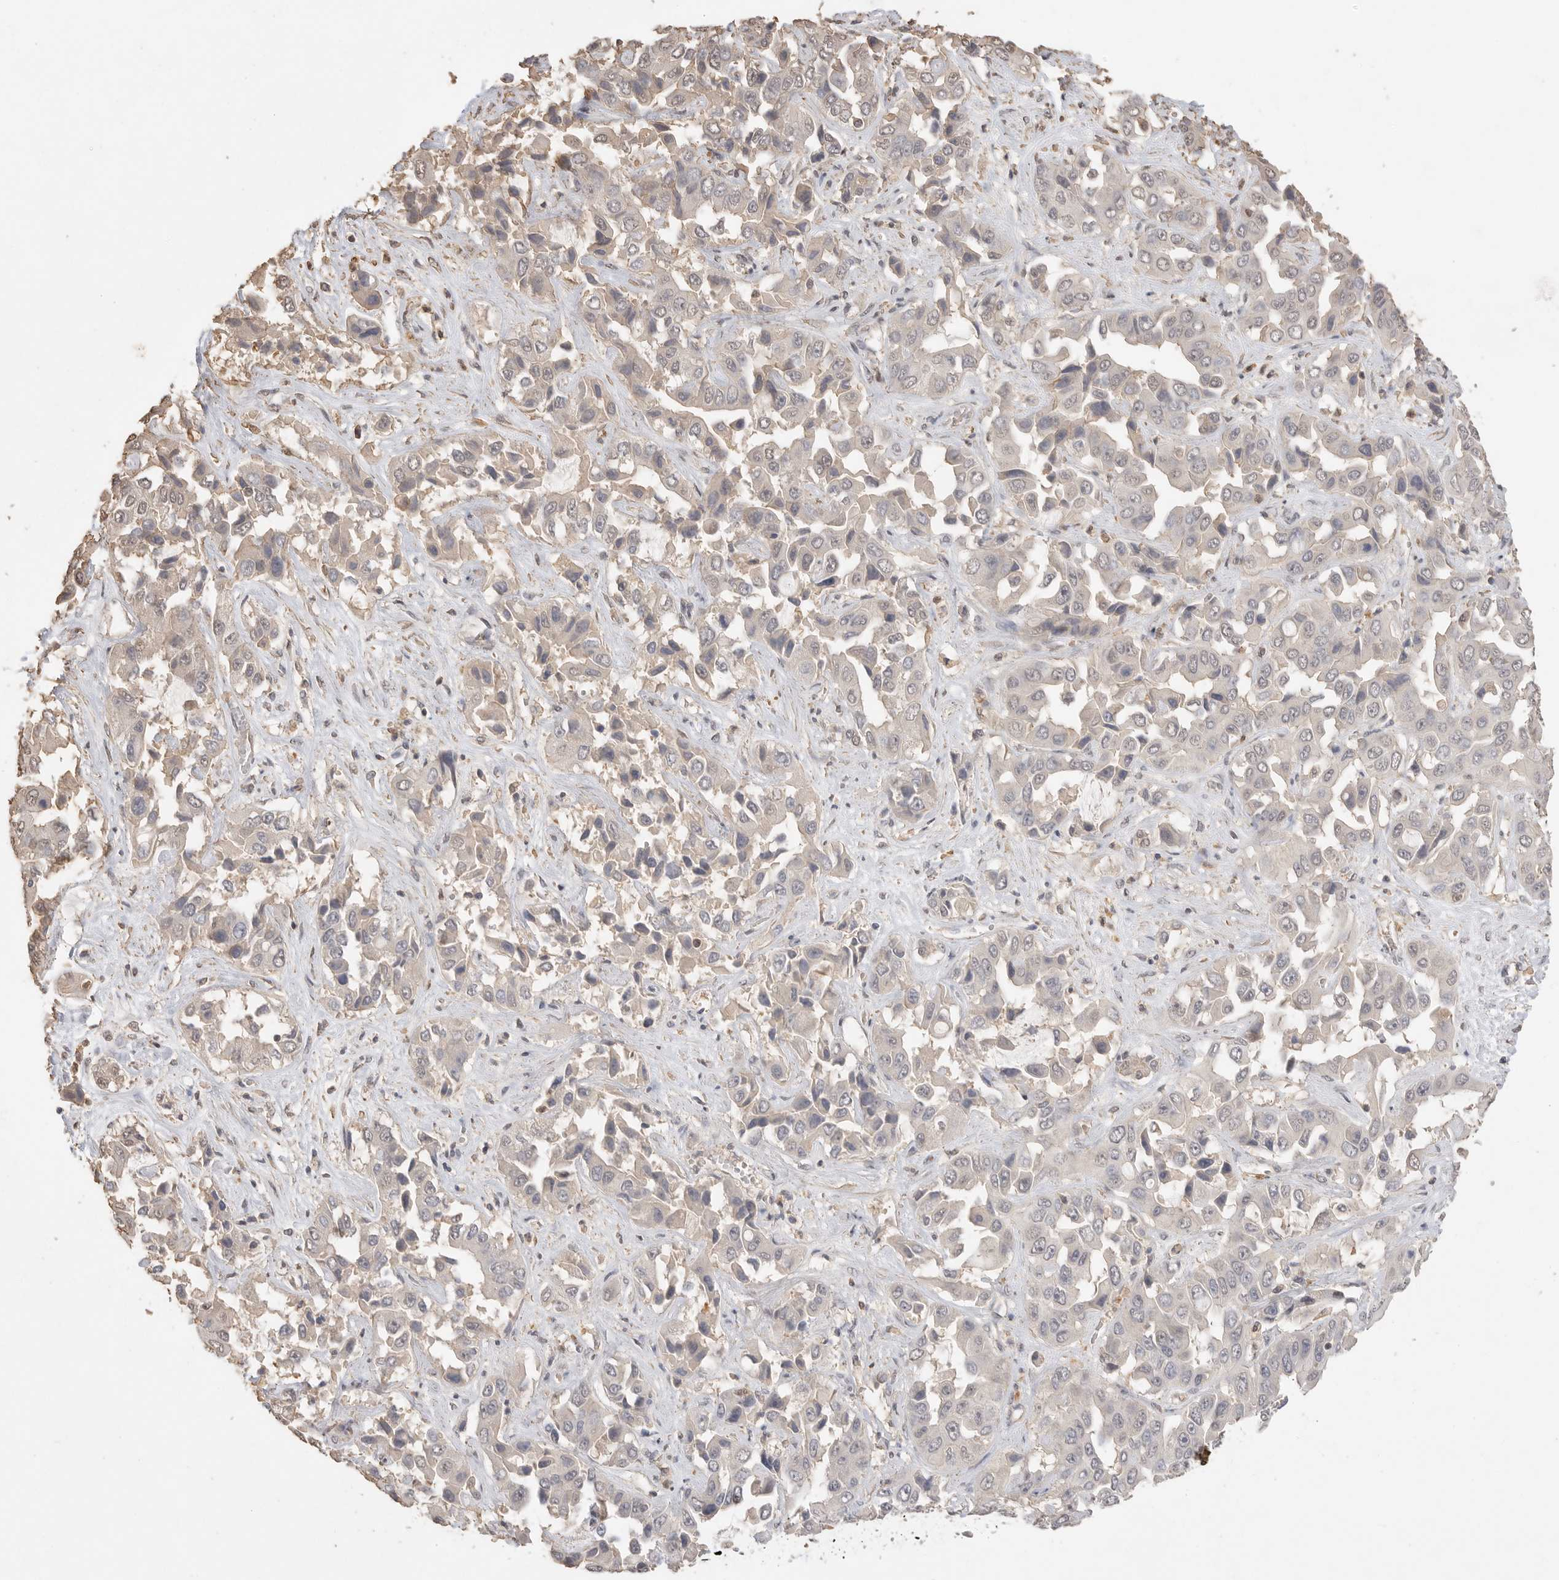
{"staining": {"intensity": "negative", "quantity": "none", "location": "none"}, "tissue": "liver cancer", "cell_type": "Tumor cells", "image_type": "cancer", "snomed": [{"axis": "morphology", "description": "Cholangiocarcinoma"}, {"axis": "topography", "description": "Liver"}], "caption": "Cholangiocarcinoma (liver) stained for a protein using immunohistochemistry exhibits no expression tumor cells.", "gene": "MAP2K1", "patient": {"sex": "female", "age": 52}}